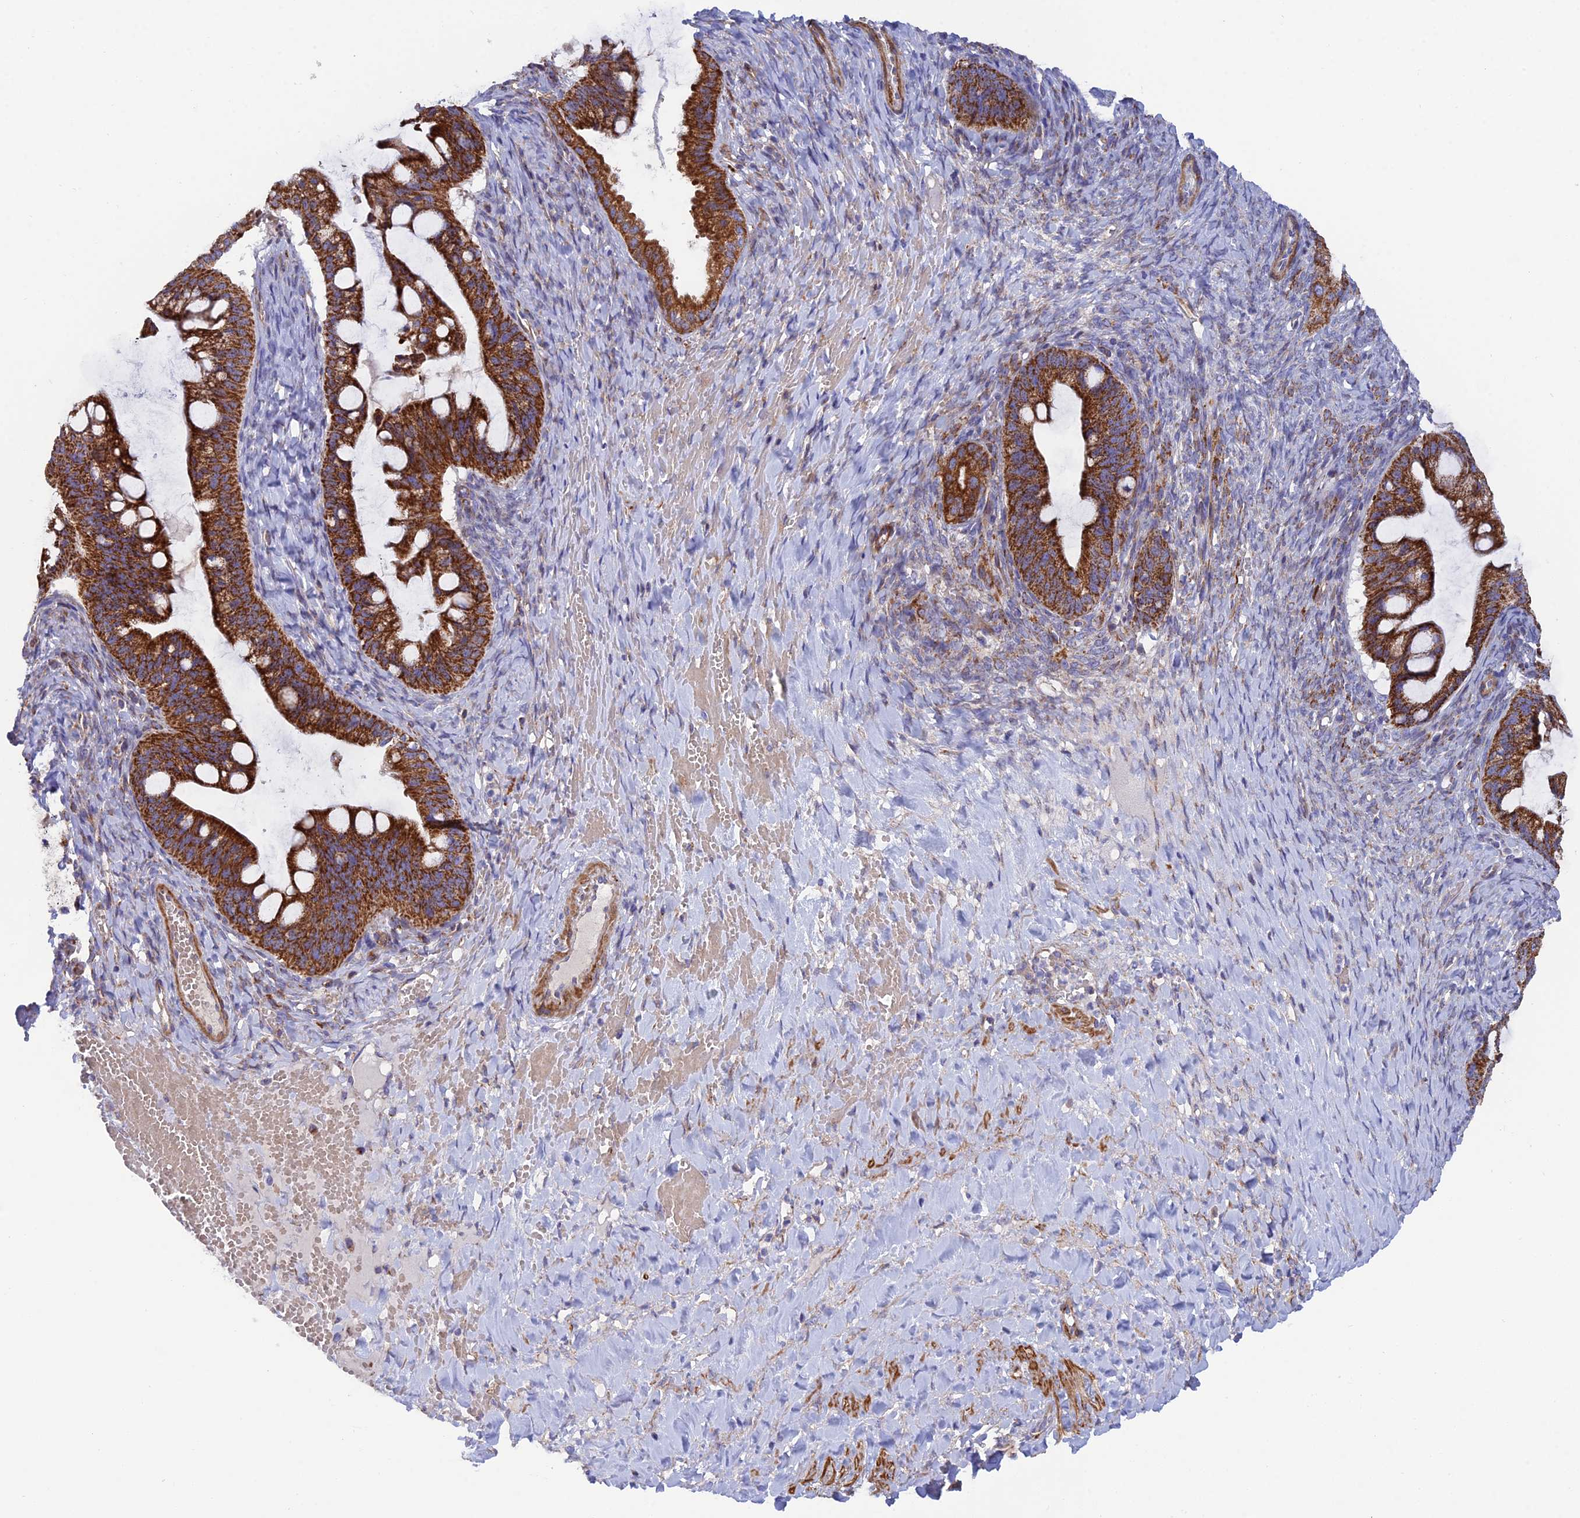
{"staining": {"intensity": "strong", "quantity": ">75%", "location": "cytoplasmic/membranous"}, "tissue": "ovarian cancer", "cell_type": "Tumor cells", "image_type": "cancer", "snomed": [{"axis": "morphology", "description": "Cystadenocarcinoma, mucinous, NOS"}, {"axis": "topography", "description": "Ovary"}], "caption": "Immunohistochemistry (IHC) photomicrograph of human ovarian mucinous cystadenocarcinoma stained for a protein (brown), which reveals high levels of strong cytoplasmic/membranous expression in about >75% of tumor cells.", "gene": "CSPG4", "patient": {"sex": "female", "age": 73}}